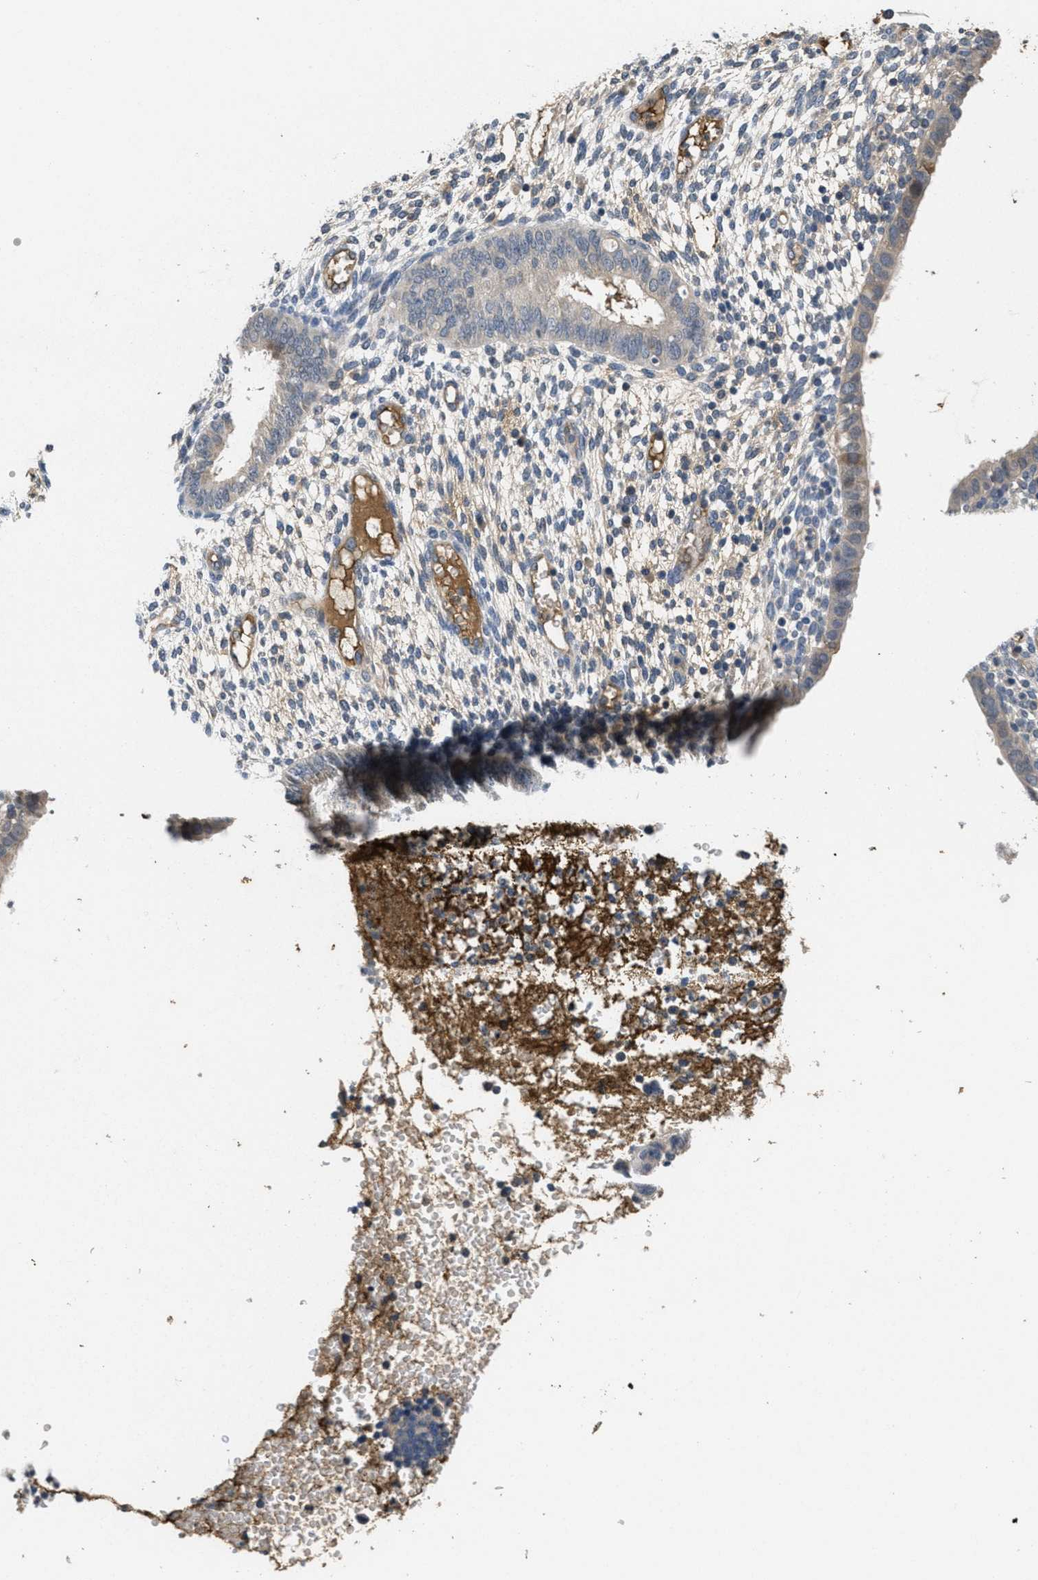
{"staining": {"intensity": "negative", "quantity": "none", "location": "none"}, "tissue": "endometrium", "cell_type": "Cells in endometrial stroma", "image_type": "normal", "snomed": [{"axis": "morphology", "description": "Normal tissue, NOS"}, {"axis": "topography", "description": "Endometrium"}], "caption": "Micrograph shows no protein staining in cells in endometrial stroma of benign endometrium. Brightfield microscopy of immunohistochemistry stained with DAB (brown) and hematoxylin (blue), captured at high magnification.", "gene": "ANGPT1", "patient": {"sex": "female", "age": 35}}